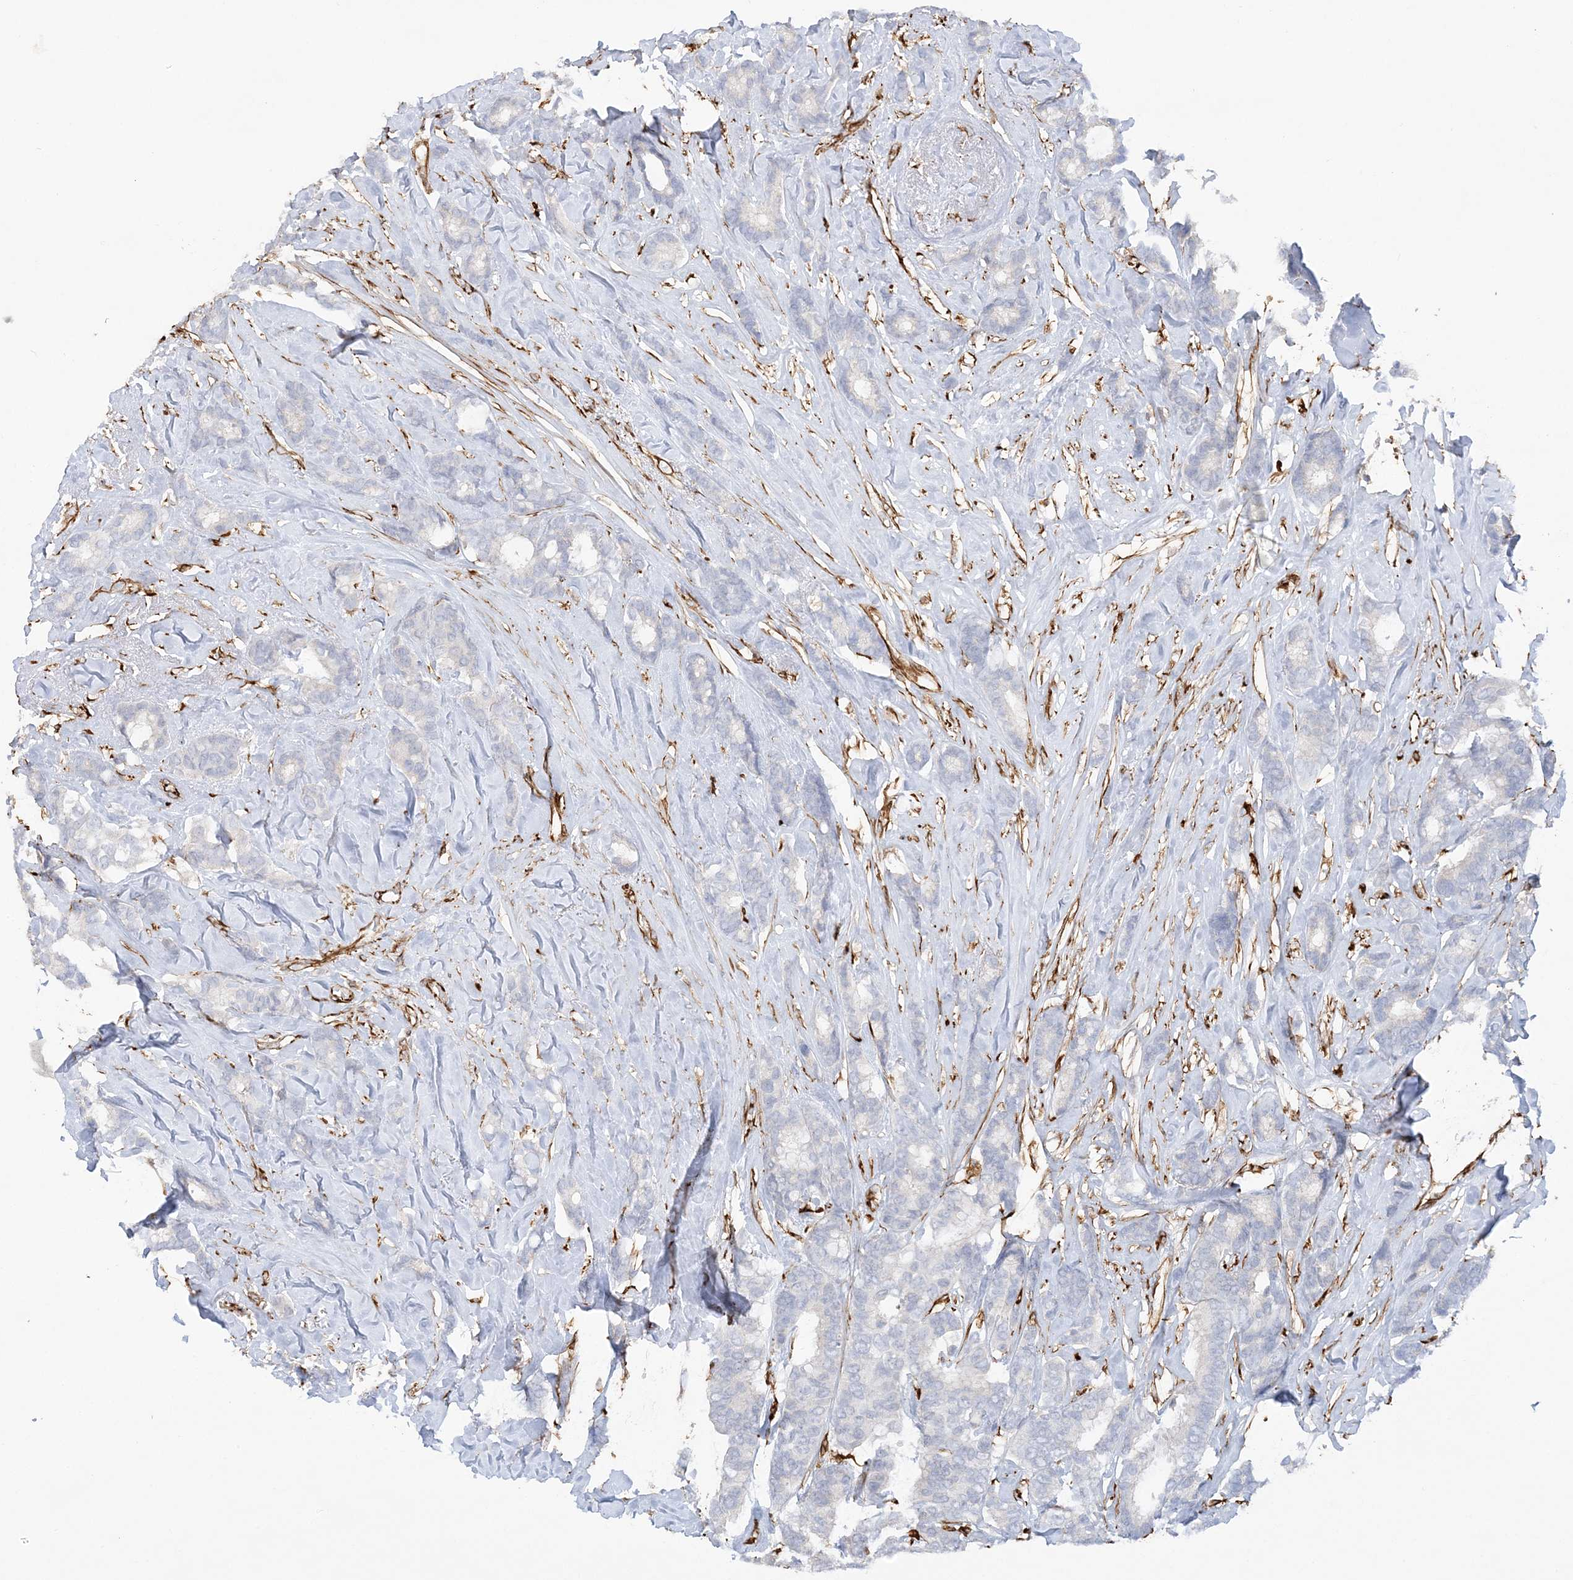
{"staining": {"intensity": "negative", "quantity": "none", "location": "none"}, "tissue": "breast cancer", "cell_type": "Tumor cells", "image_type": "cancer", "snomed": [{"axis": "morphology", "description": "Duct carcinoma"}, {"axis": "topography", "description": "Breast"}], "caption": "Breast infiltrating ductal carcinoma stained for a protein using immunohistochemistry demonstrates no positivity tumor cells.", "gene": "SCLT1", "patient": {"sex": "female", "age": 87}}